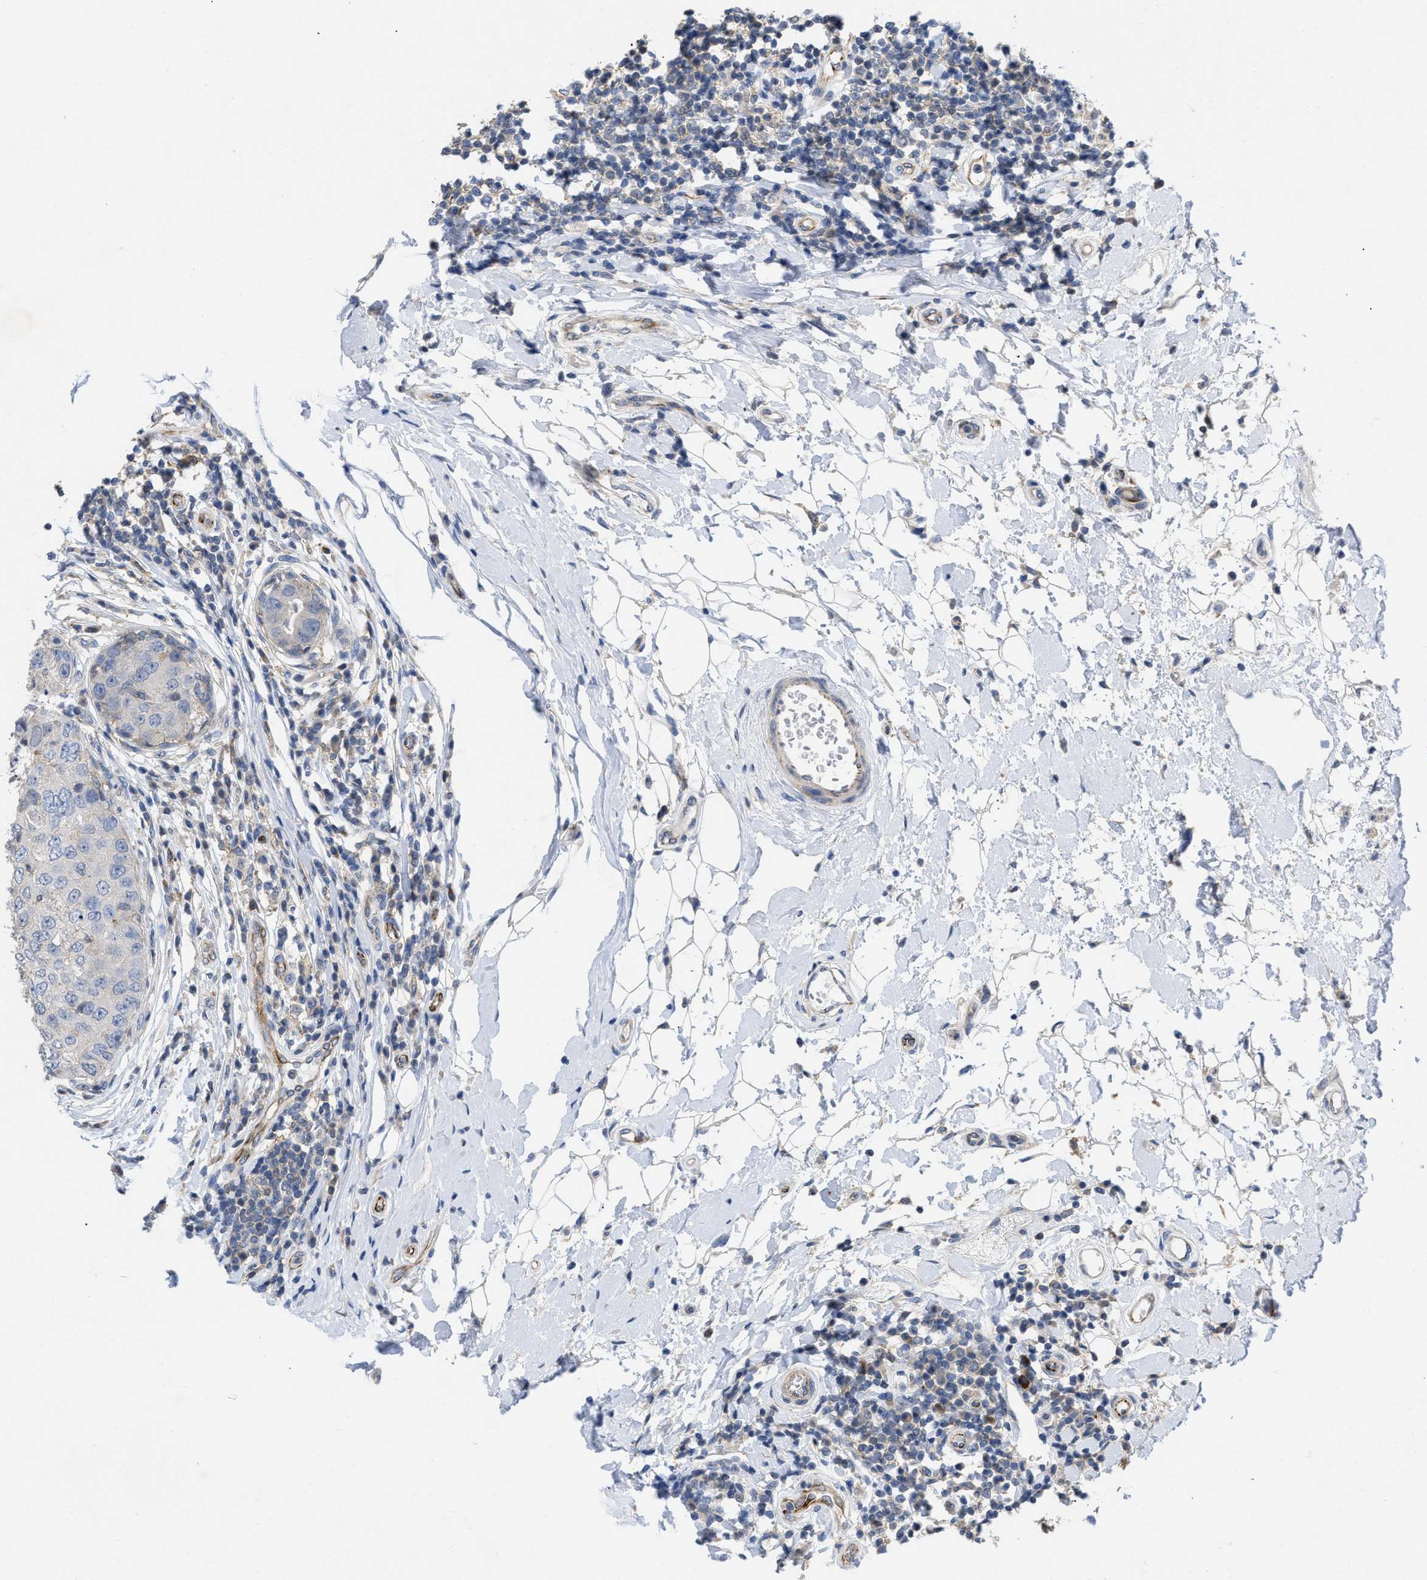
{"staining": {"intensity": "negative", "quantity": "none", "location": "none"}, "tissue": "breast cancer", "cell_type": "Tumor cells", "image_type": "cancer", "snomed": [{"axis": "morphology", "description": "Duct carcinoma"}, {"axis": "topography", "description": "Breast"}], "caption": "Tumor cells show no significant expression in breast cancer (intraductal carcinoma). (DAB (3,3'-diaminobenzidine) immunohistochemistry (IHC), high magnification).", "gene": "TMEM131", "patient": {"sex": "female", "age": 27}}